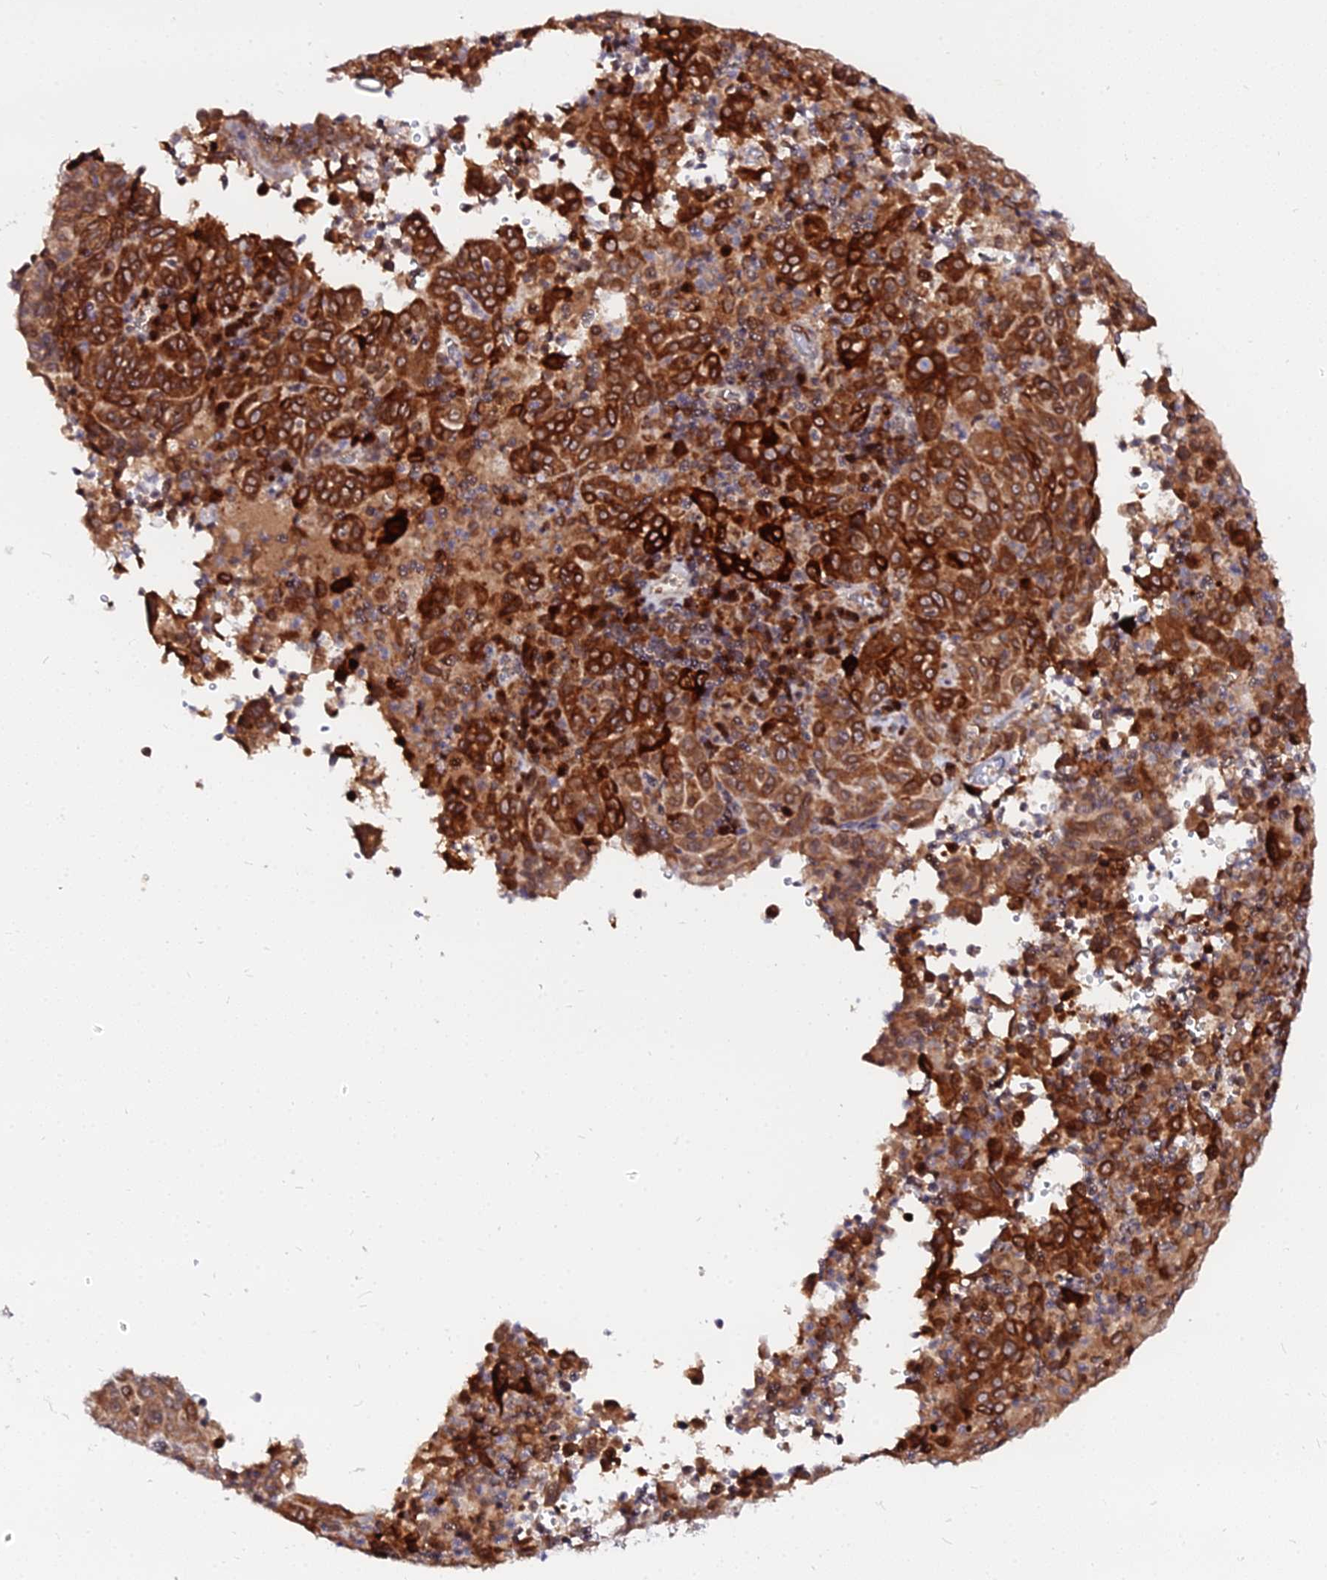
{"staining": {"intensity": "strong", "quantity": ">75%", "location": "cytoplasmic/membranous"}, "tissue": "pancreatic cancer", "cell_type": "Tumor cells", "image_type": "cancer", "snomed": [{"axis": "morphology", "description": "Adenocarcinoma, NOS"}, {"axis": "topography", "description": "Pancreas"}], "caption": "There is high levels of strong cytoplasmic/membranous positivity in tumor cells of pancreatic cancer (adenocarcinoma), as demonstrated by immunohistochemical staining (brown color).", "gene": "RNF121", "patient": {"sex": "male", "age": 63}}